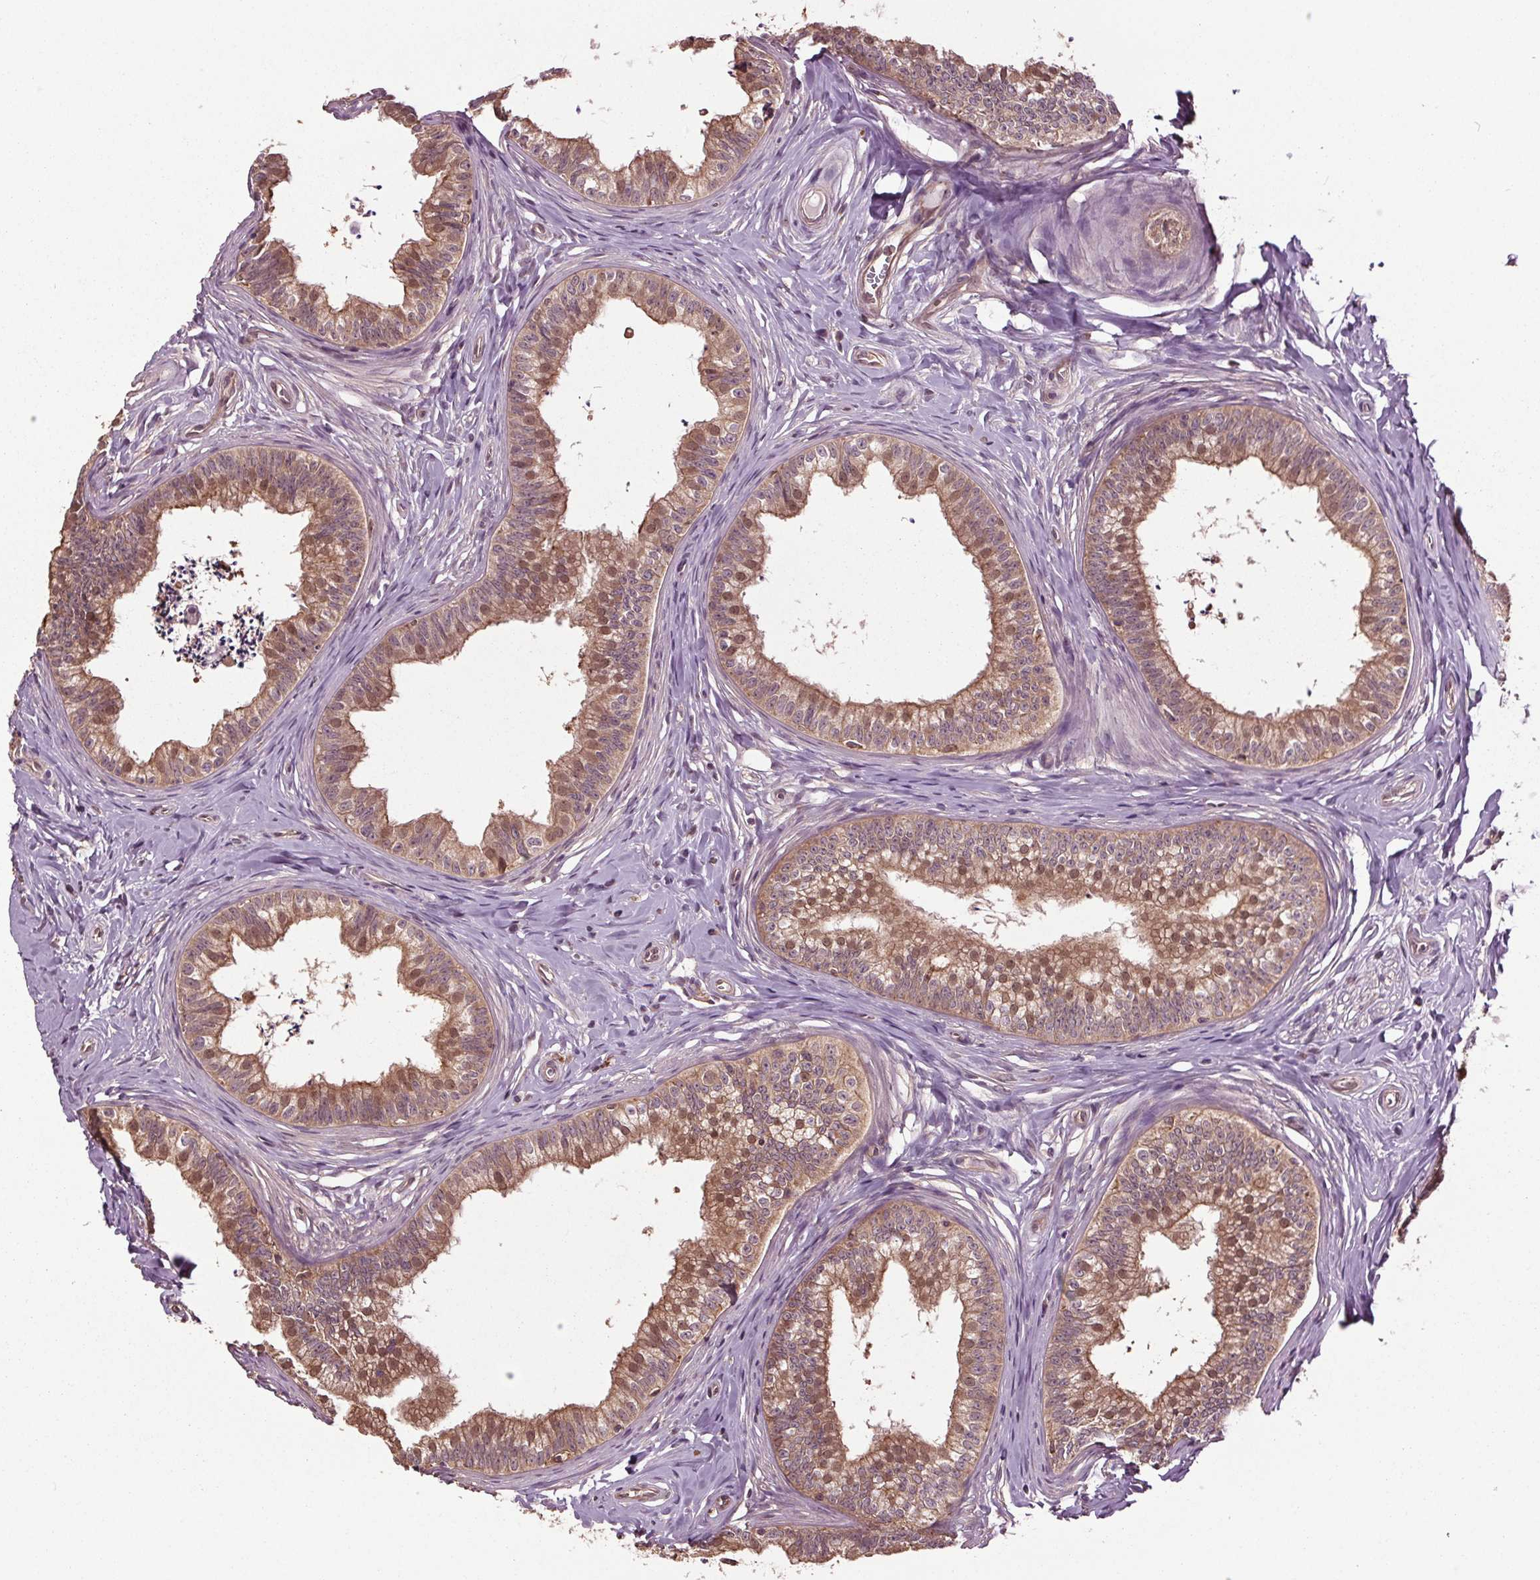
{"staining": {"intensity": "strong", "quantity": "25%-75%", "location": "cytoplasmic/membranous,nuclear"}, "tissue": "epididymis", "cell_type": "Glandular cells", "image_type": "normal", "snomed": [{"axis": "morphology", "description": "Normal tissue, NOS"}, {"axis": "topography", "description": "Epididymis"}], "caption": "DAB immunohistochemical staining of unremarkable epididymis displays strong cytoplasmic/membranous,nuclear protein staining in about 25%-75% of glandular cells. Immunohistochemistry (ihc) stains the protein of interest in brown and the nuclei are stained blue.", "gene": "RNPEP", "patient": {"sex": "male", "age": 24}}